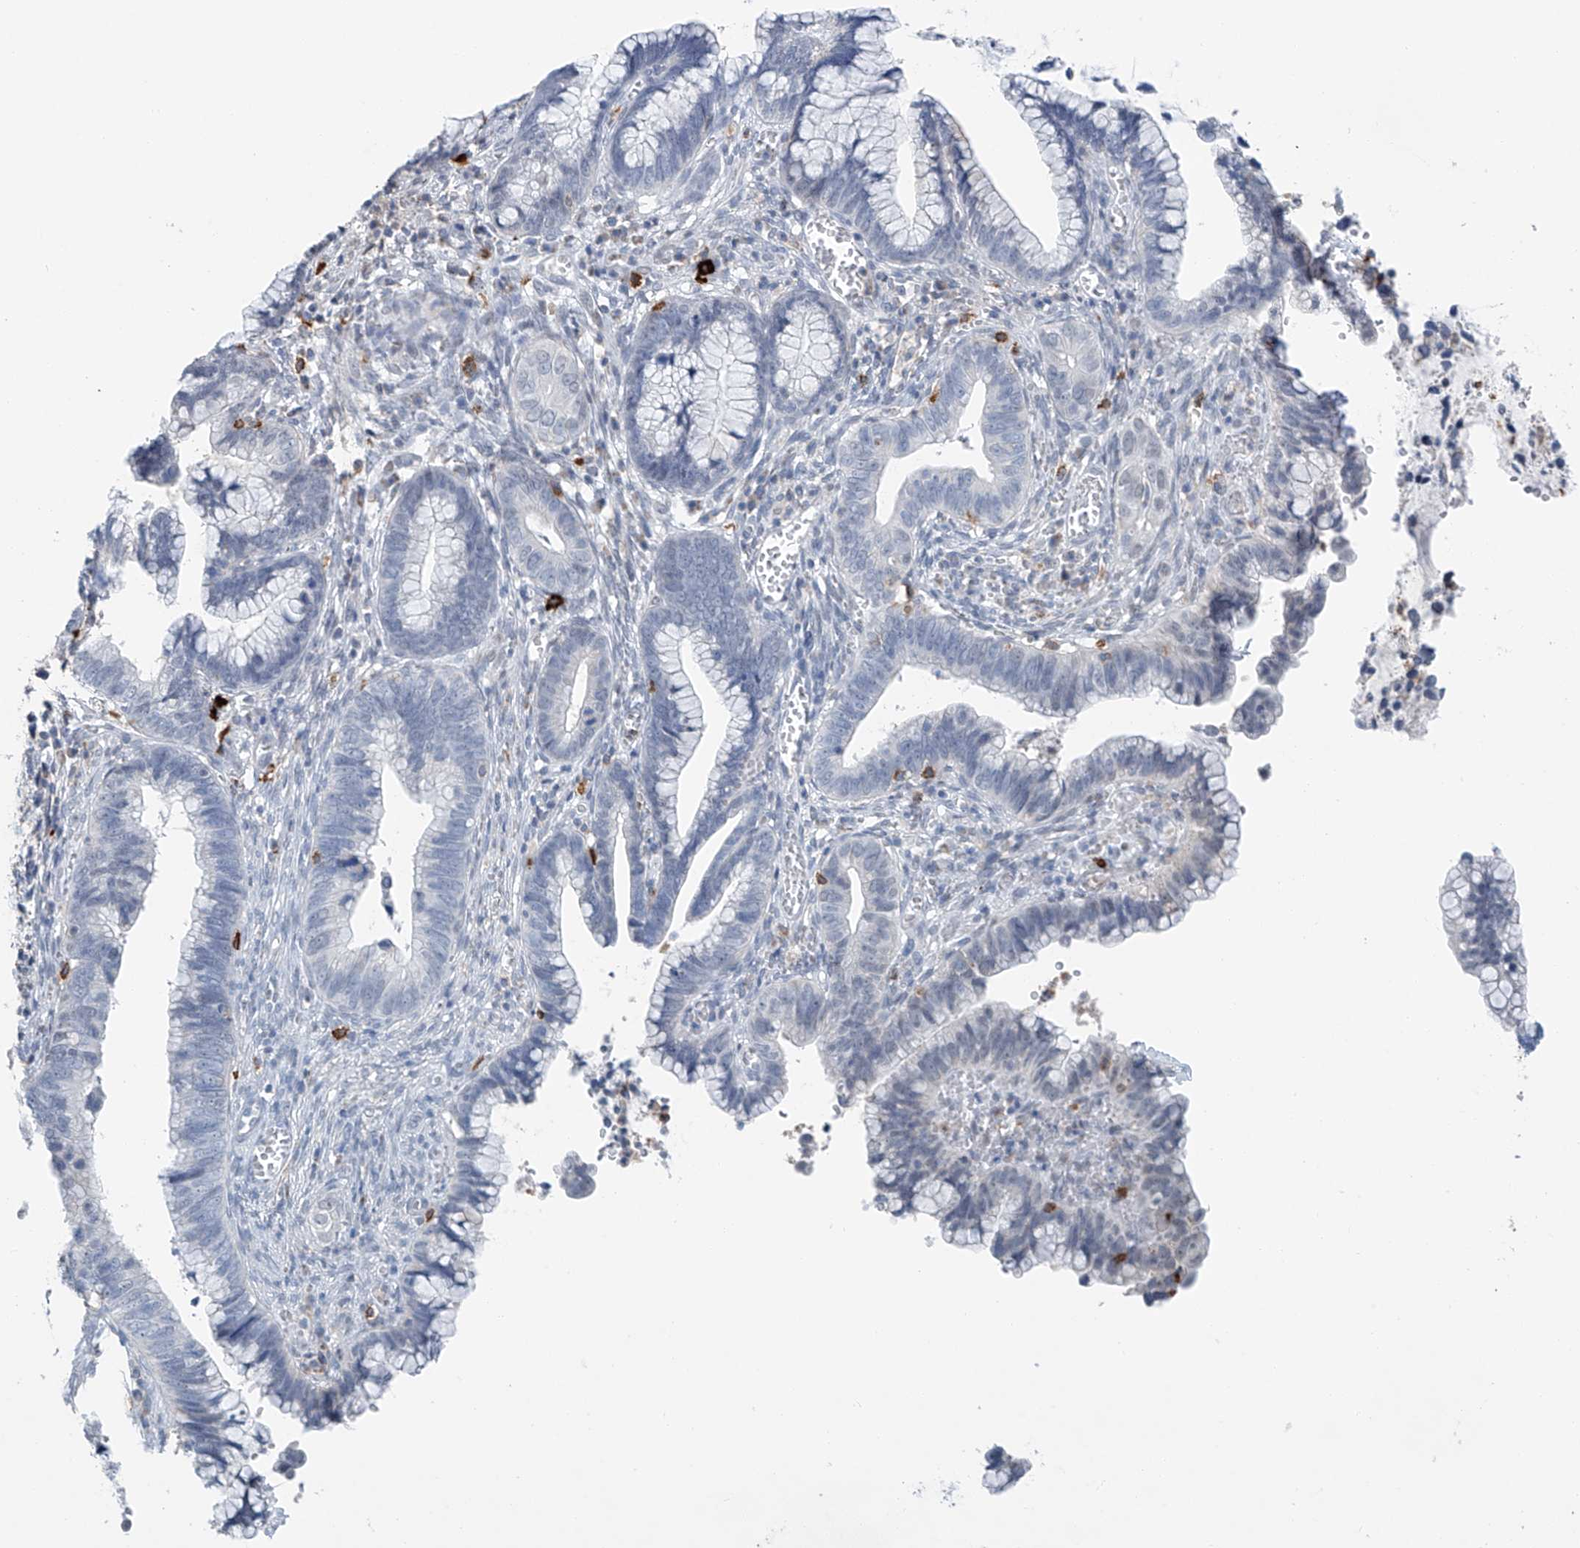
{"staining": {"intensity": "negative", "quantity": "none", "location": "none"}, "tissue": "cervical cancer", "cell_type": "Tumor cells", "image_type": "cancer", "snomed": [{"axis": "morphology", "description": "Adenocarcinoma, NOS"}, {"axis": "topography", "description": "Cervix"}], "caption": "Tumor cells are negative for brown protein staining in cervical adenocarcinoma. (DAB (3,3'-diaminobenzidine) immunohistochemistry, high magnification).", "gene": "KLF15", "patient": {"sex": "female", "age": 44}}